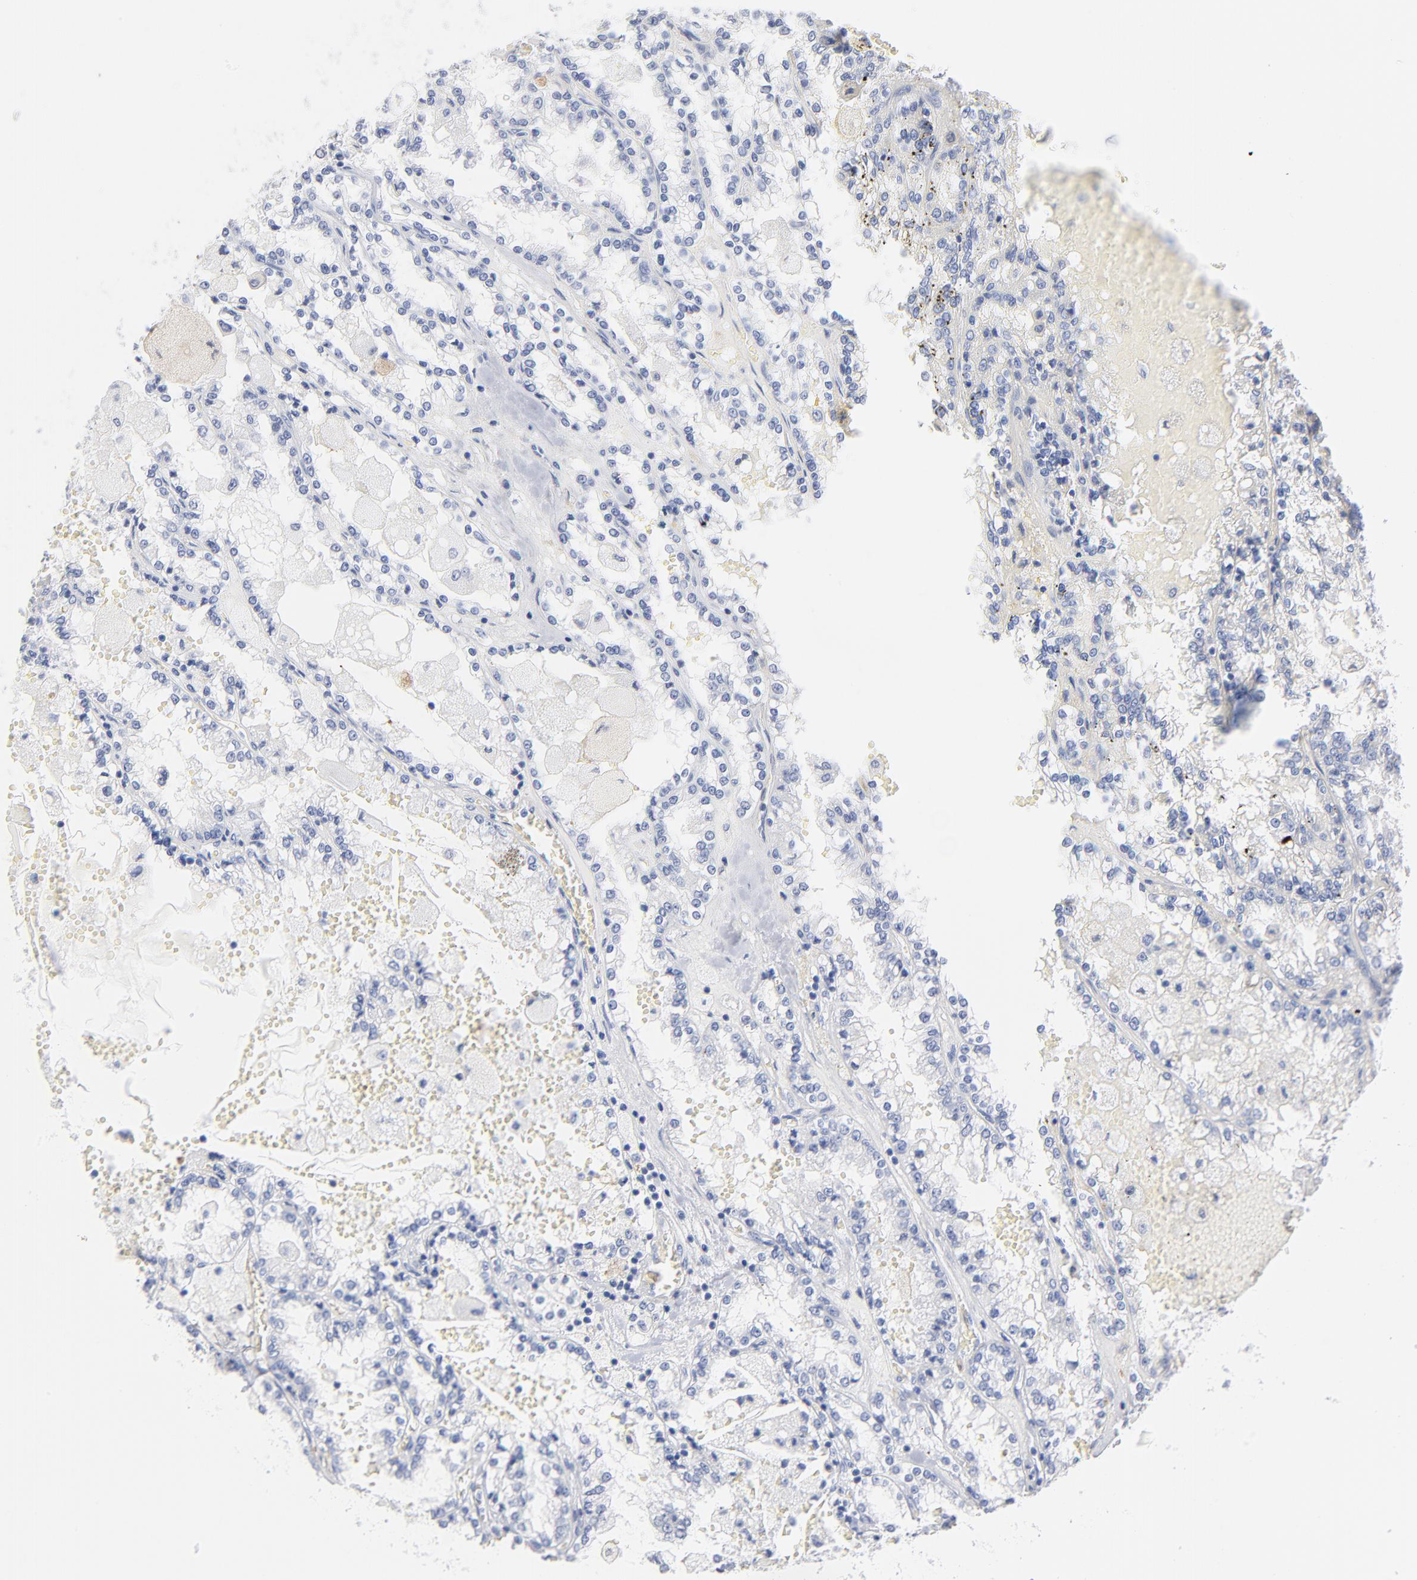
{"staining": {"intensity": "negative", "quantity": "none", "location": "none"}, "tissue": "renal cancer", "cell_type": "Tumor cells", "image_type": "cancer", "snomed": [{"axis": "morphology", "description": "Adenocarcinoma, NOS"}, {"axis": "topography", "description": "Kidney"}], "caption": "Human renal cancer (adenocarcinoma) stained for a protein using immunohistochemistry reveals no staining in tumor cells.", "gene": "AGTR1", "patient": {"sex": "female", "age": 56}}